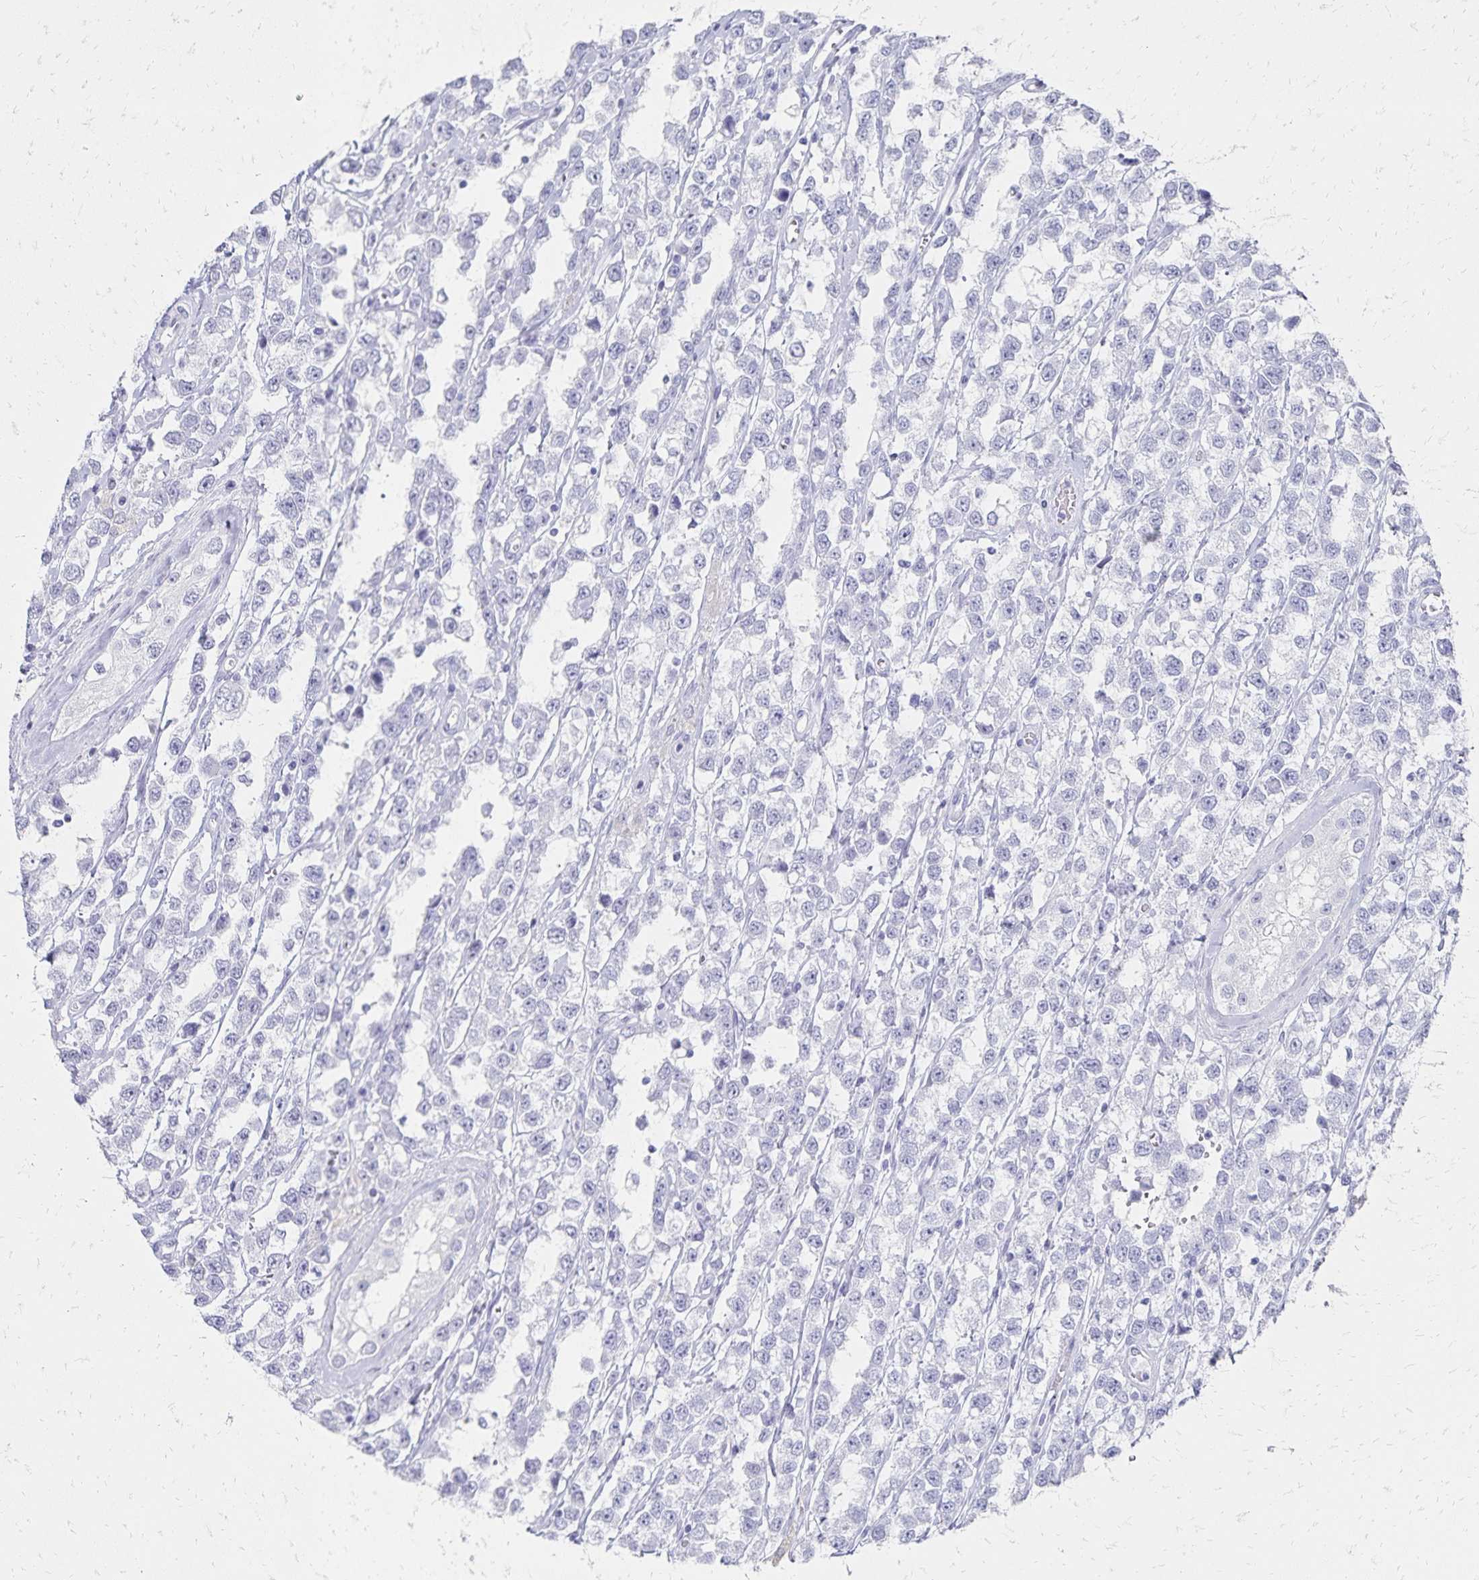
{"staining": {"intensity": "negative", "quantity": "none", "location": "none"}, "tissue": "testis cancer", "cell_type": "Tumor cells", "image_type": "cancer", "snomed": [{"axis": "morphology", "description": "Seminoma, NOS"}, {"axis": "topography", "description": "Testis"}], "caption": "IHC photomicrograph of neoplastic tissue: seminoma (testis) stained with DAB exhibits no significant protein expression in tumor cells.", "gene": "GIP", "patient": {"sex": "male", "age": 34}}